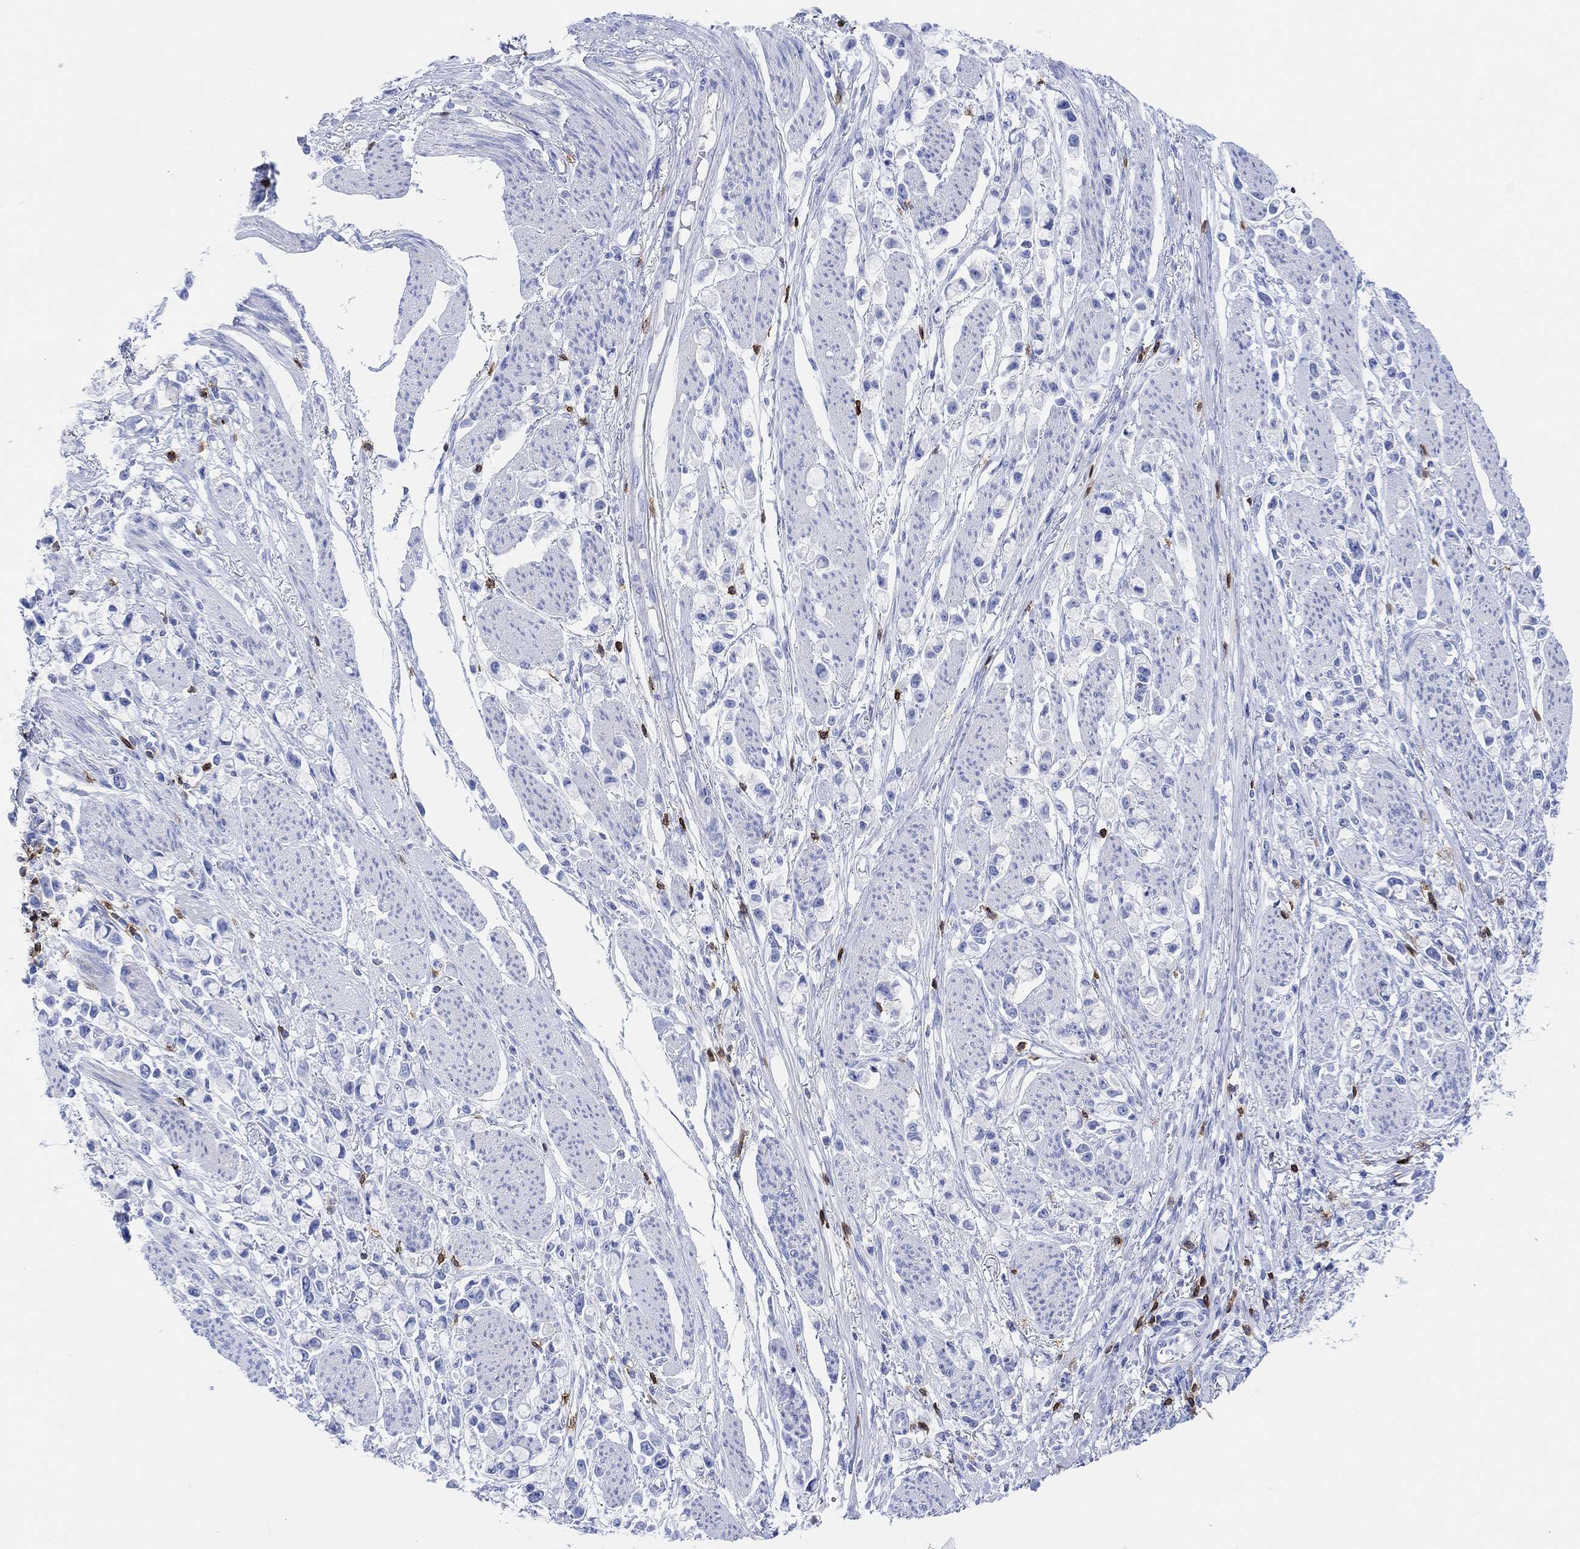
{"staining": {"intensity": "negative", "quantity": "none", "location": "none"}, "tissue": "stomach cancer", "cell_type": "Tumor cells", "image_type": "cancer", "snomed": [{"axis": "morphology", "description": "Adenocarcinoma, NOS"}, {"axis": "topography", "description": "Stomach"}], "caption": "Immunohistochemistry of human stomach adenocarcinoma displays no positivity in tumor cells.", "gene": "GPR65", "patient": {"sex": "female", "age": 81}}